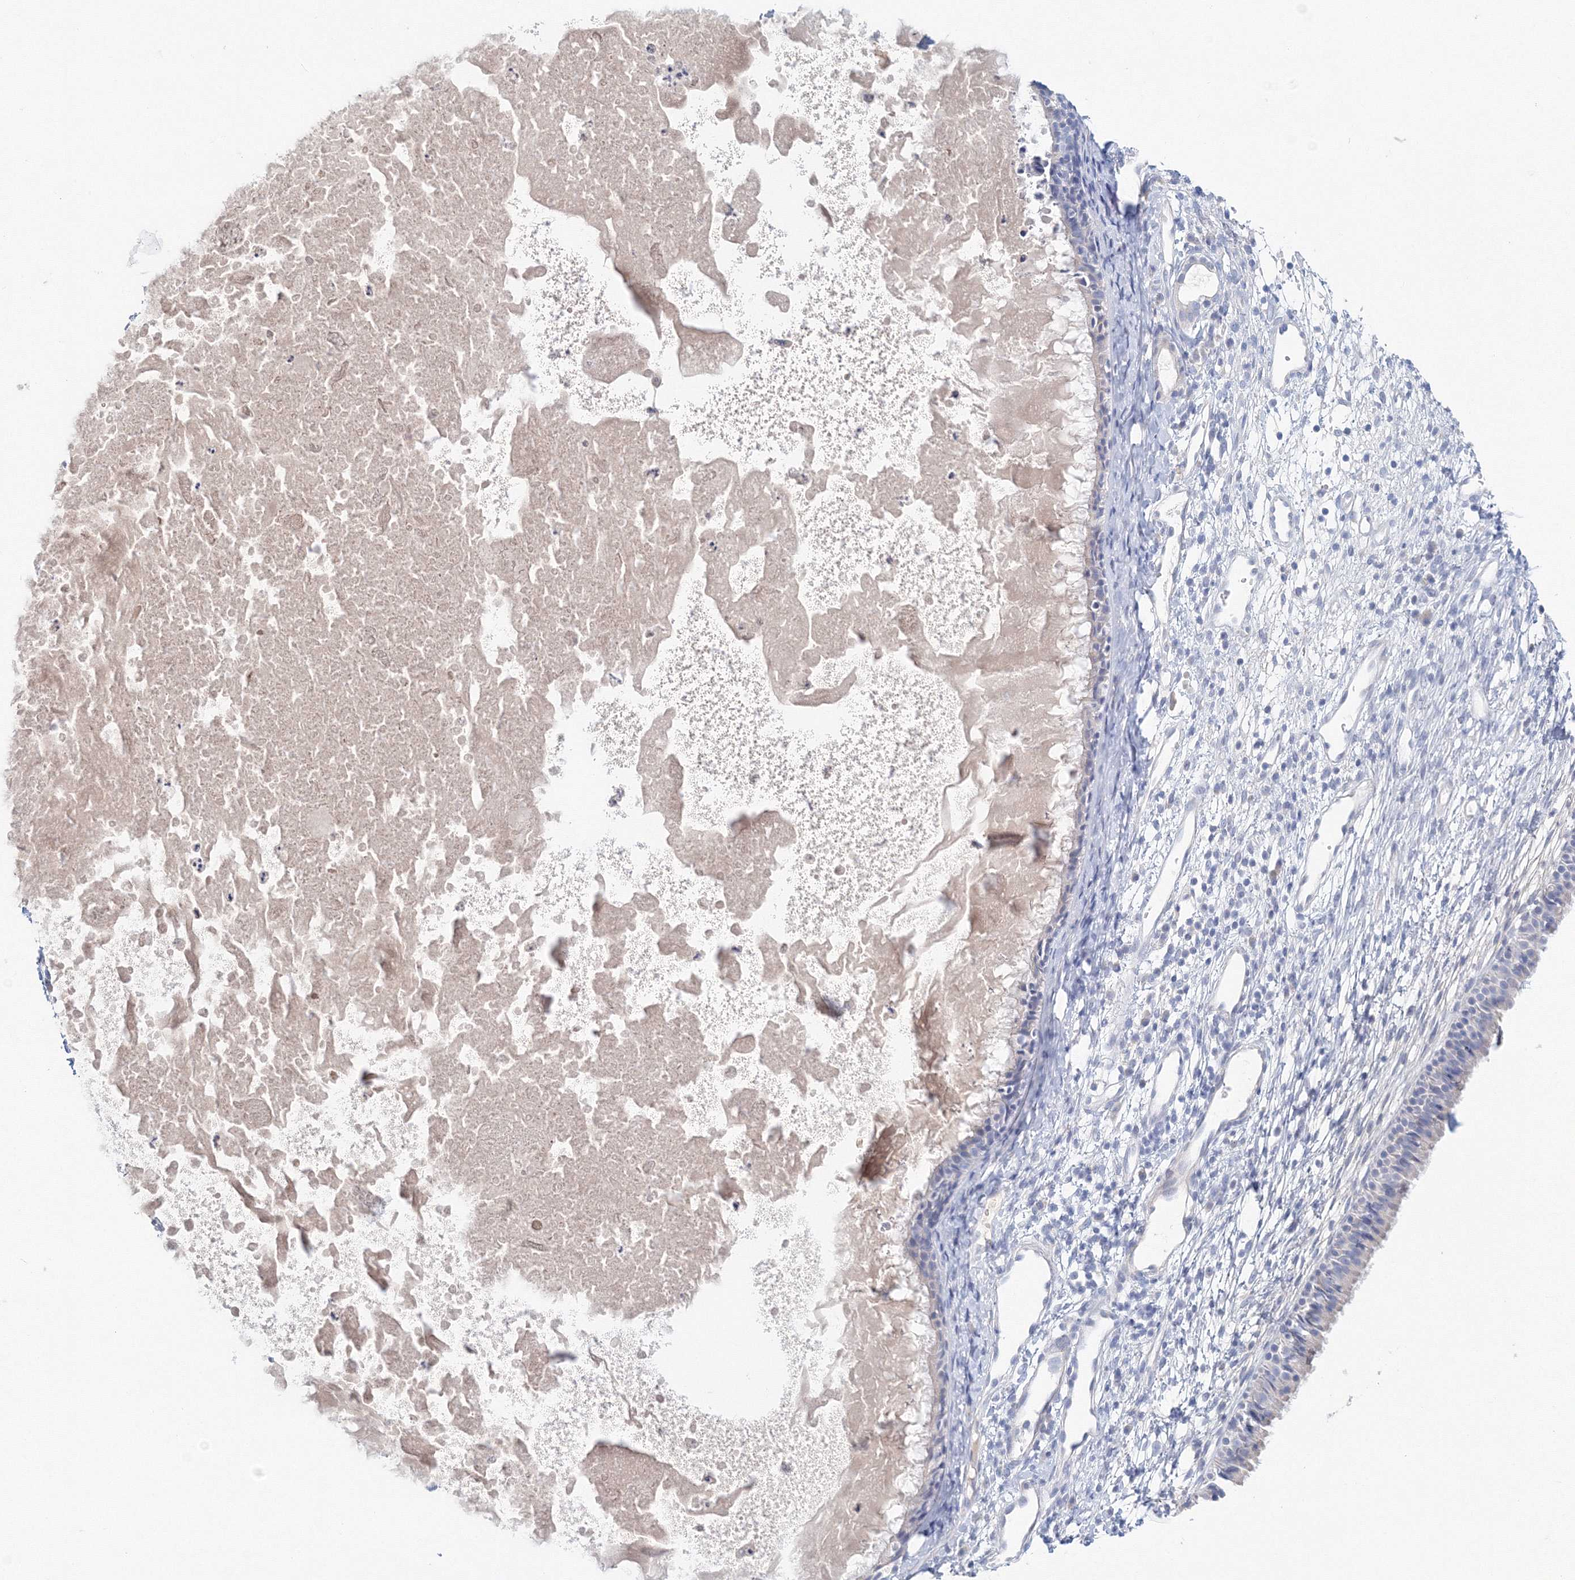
{"staining": {"intensity": "negative", "quantity": "none", "location": "none"}, "tissue": "nasopharynx", "cell_type": "Respiratory epithelial cells", "image_type": "normal", "snomed": [{"axis": "morphology", "description": "Normal tissue, NOS"}, {"axis": "topography", "description": "Nasopharynx"}], "caption": "This histopathology image is of unremarkable nasopharynx stained with immunohistochemistry to label a protein in brown with the nuclei are counter-stained blue. There is no expression in respiratory epithelial cells.", "gene": "LRRIQ4", "patient": {"sex": "male", "age": 22}}